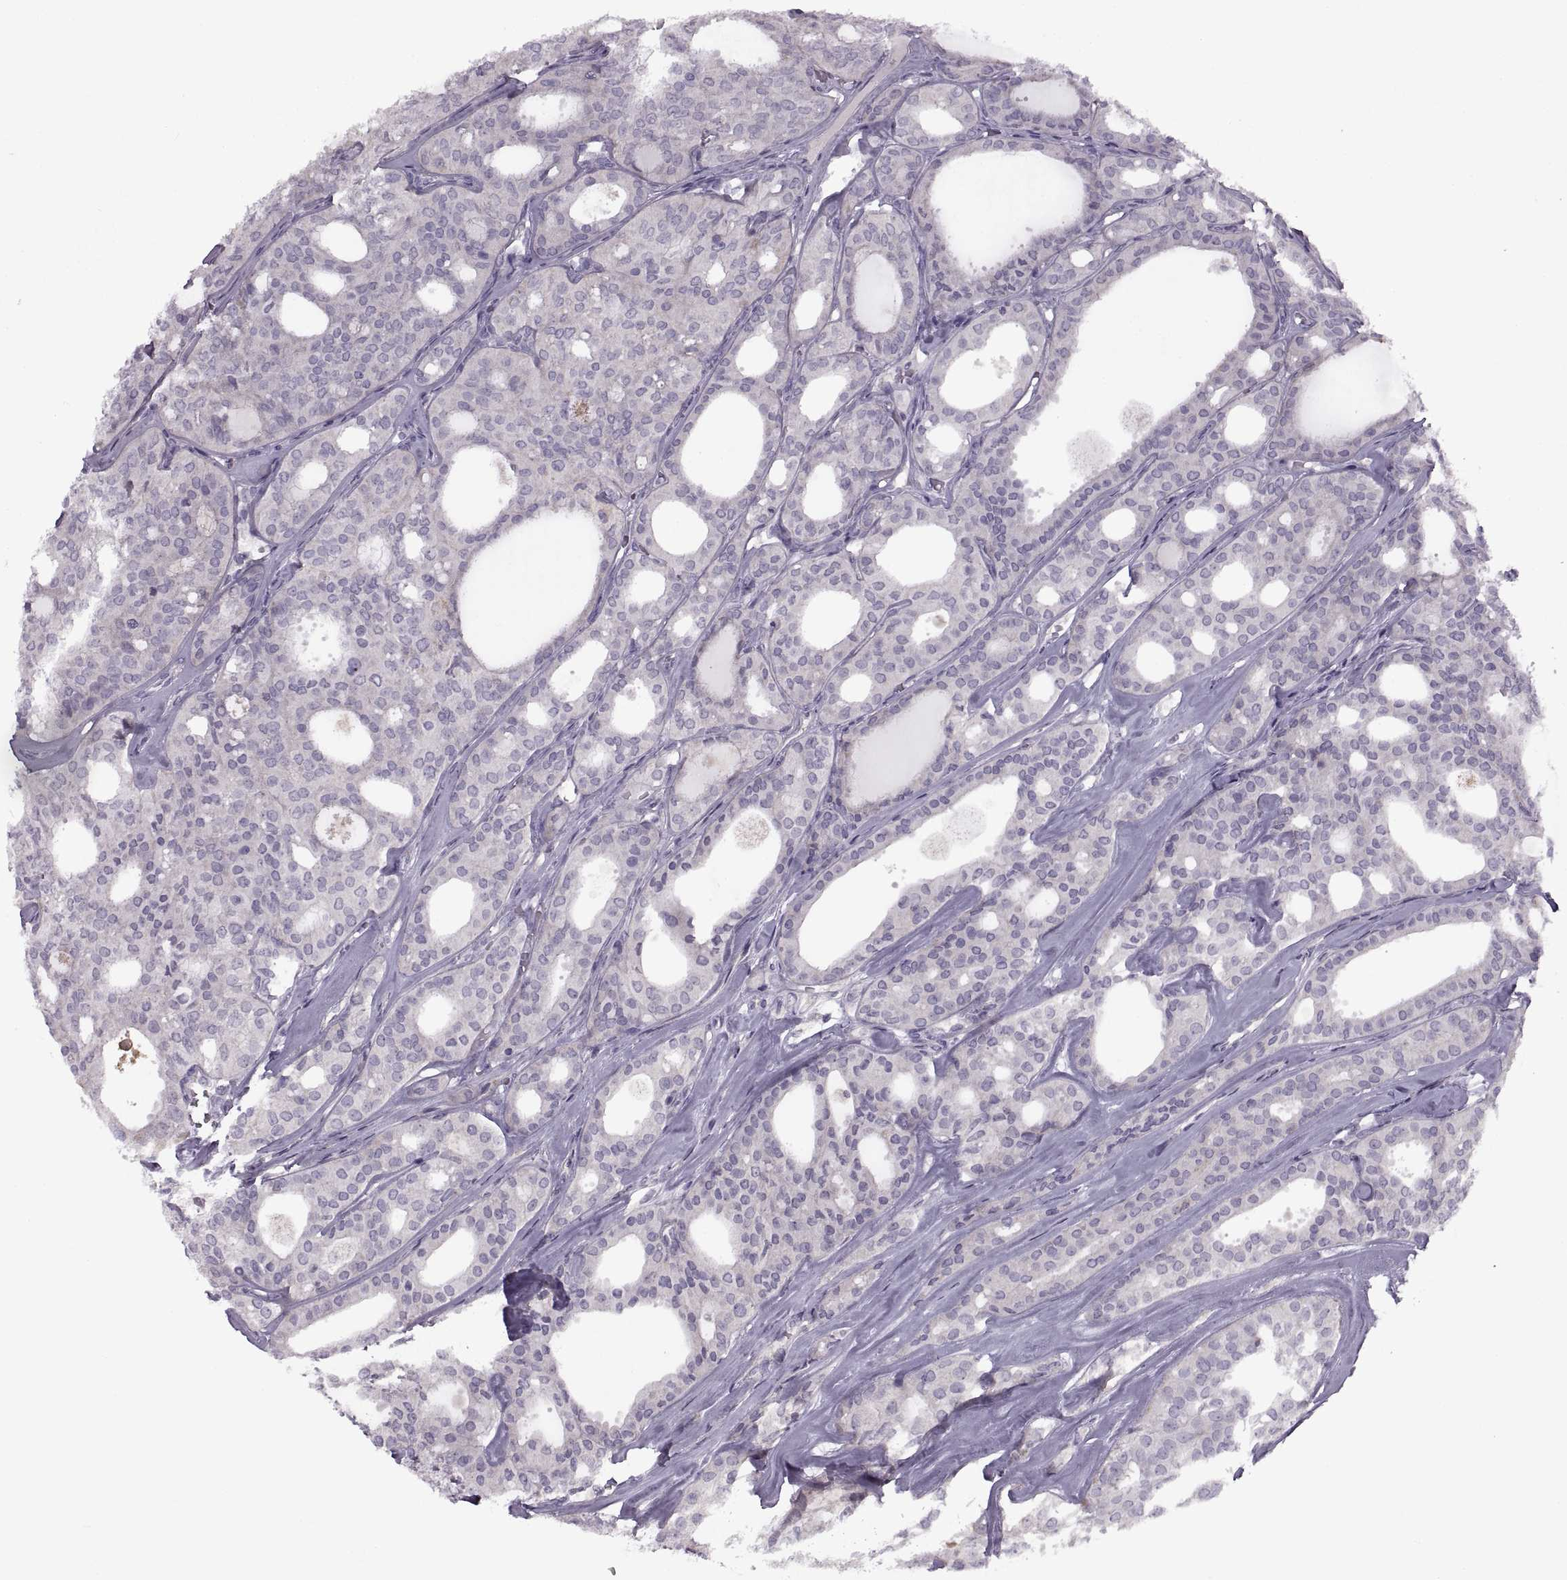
{"staining": {"intensity": "negative", "quantity": "none", "location": "none"}, "tissue": "thyroid cancer", "cell_type": "Tumor cells", "image_type": "cancer", "snomed": [{"axis": "morphology", "description": "Follicular adenoma carcinoma, NOS"}, {"axis": "topography", "description": "Thyroid gland"}], "caption": "Tumor cells are negative for protein expression in human thyroid cancer.", "gene": "PIERCE1", "patient": {"sex": "male", "age": 75}}